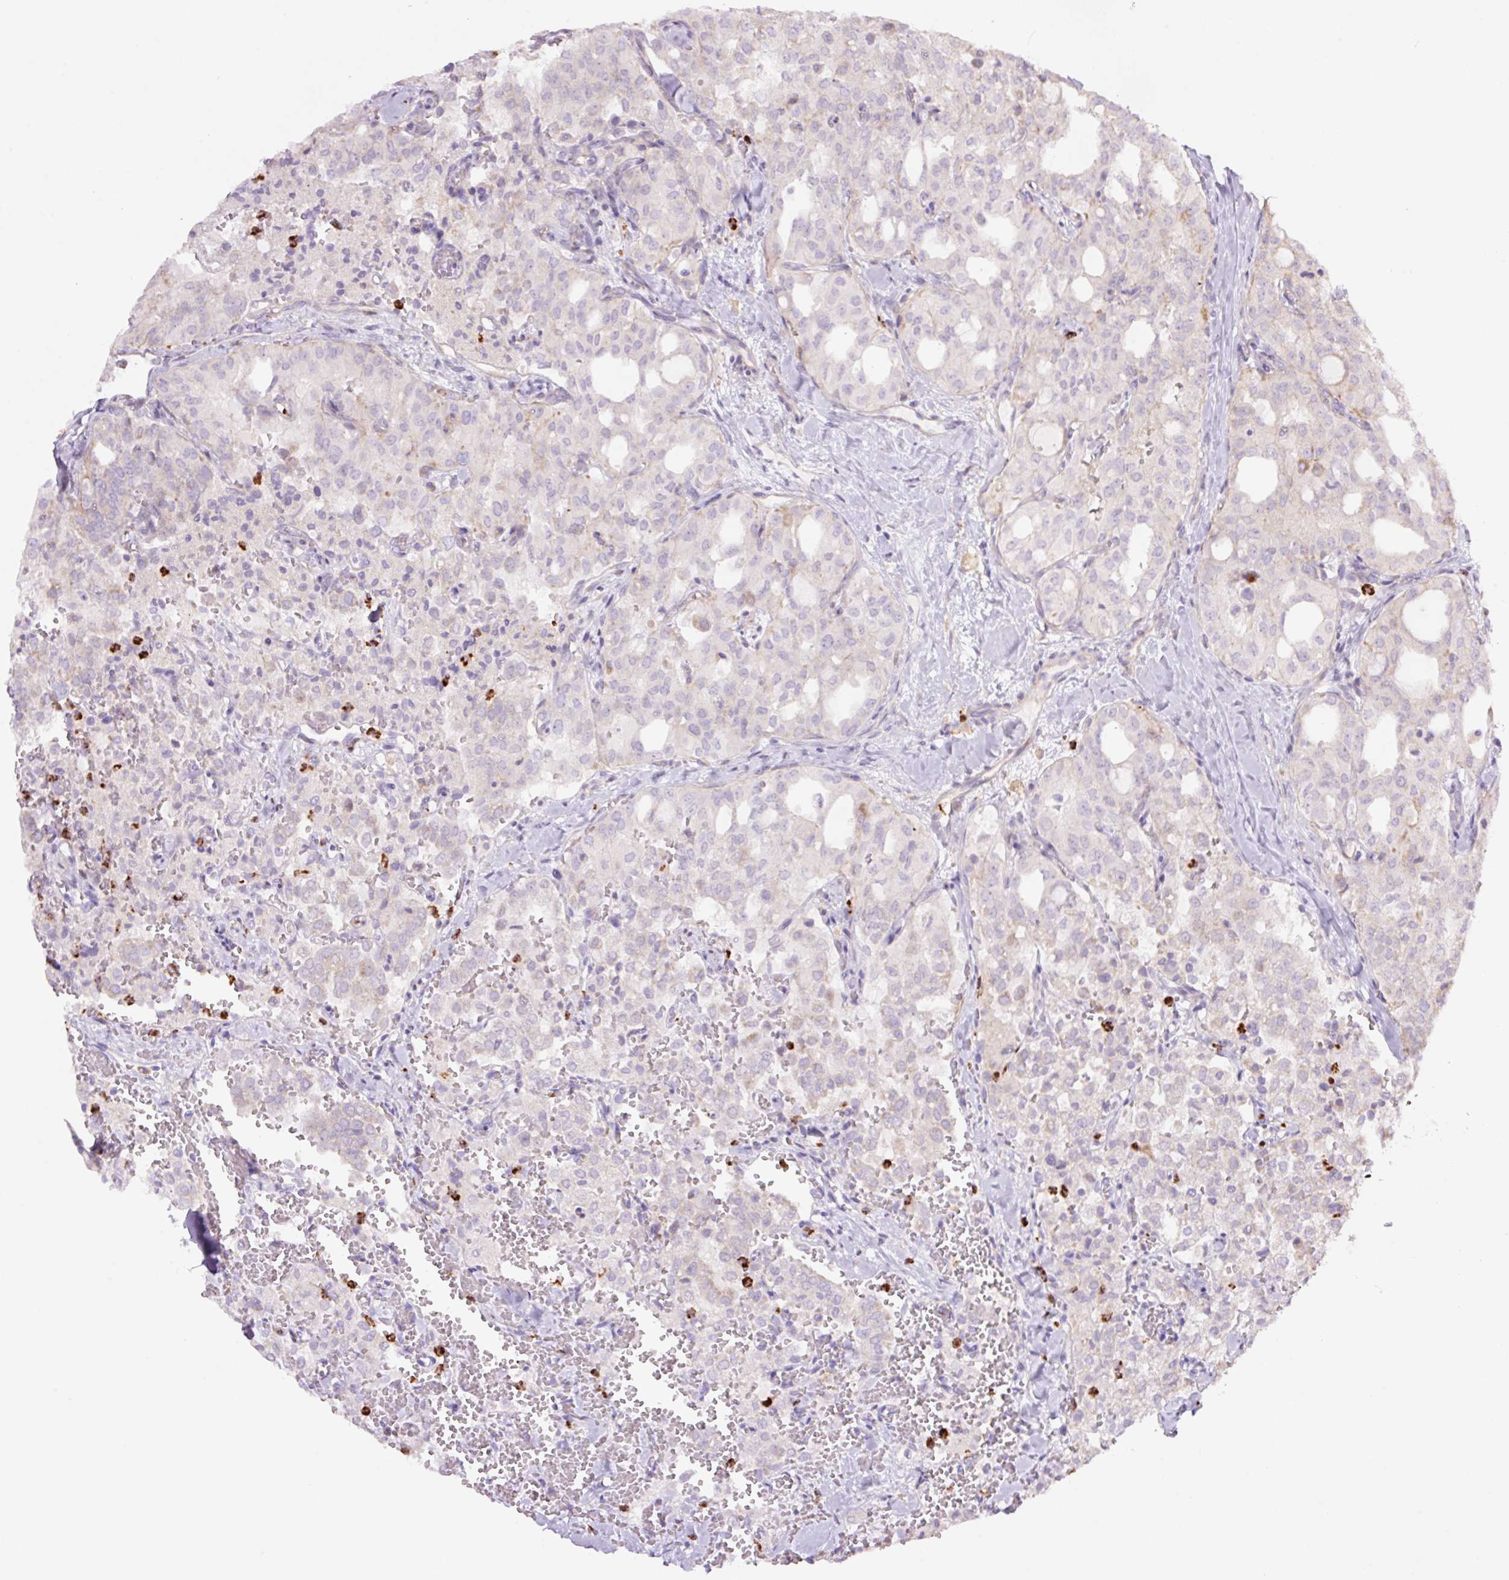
{"staining": {"intensity": "negative", "quantity": "none", "location": "none"}, "tissue": "thyroid cancer", "cell_type": "Tumor cells", "image_type": "cancer", "snomed": [{"axis": "morphology", "description": "Follicular adenoma carcinoma, NOS"}, {"axis": "topography", "description": "Thyroid gland"}], "caption": "This is a histopathology image of immunohistochemistry staining of follicular adenoma carcinoma (thyroid), which shows no expression in tumor cells. The staining was performed using DAB to visualize the protein expression in brown, while the nuclei were stained in blue with hematoxylin (Magnification: 20x).", "gene": "SH2D6", "patient": {"sex": "male", "age": 75}}